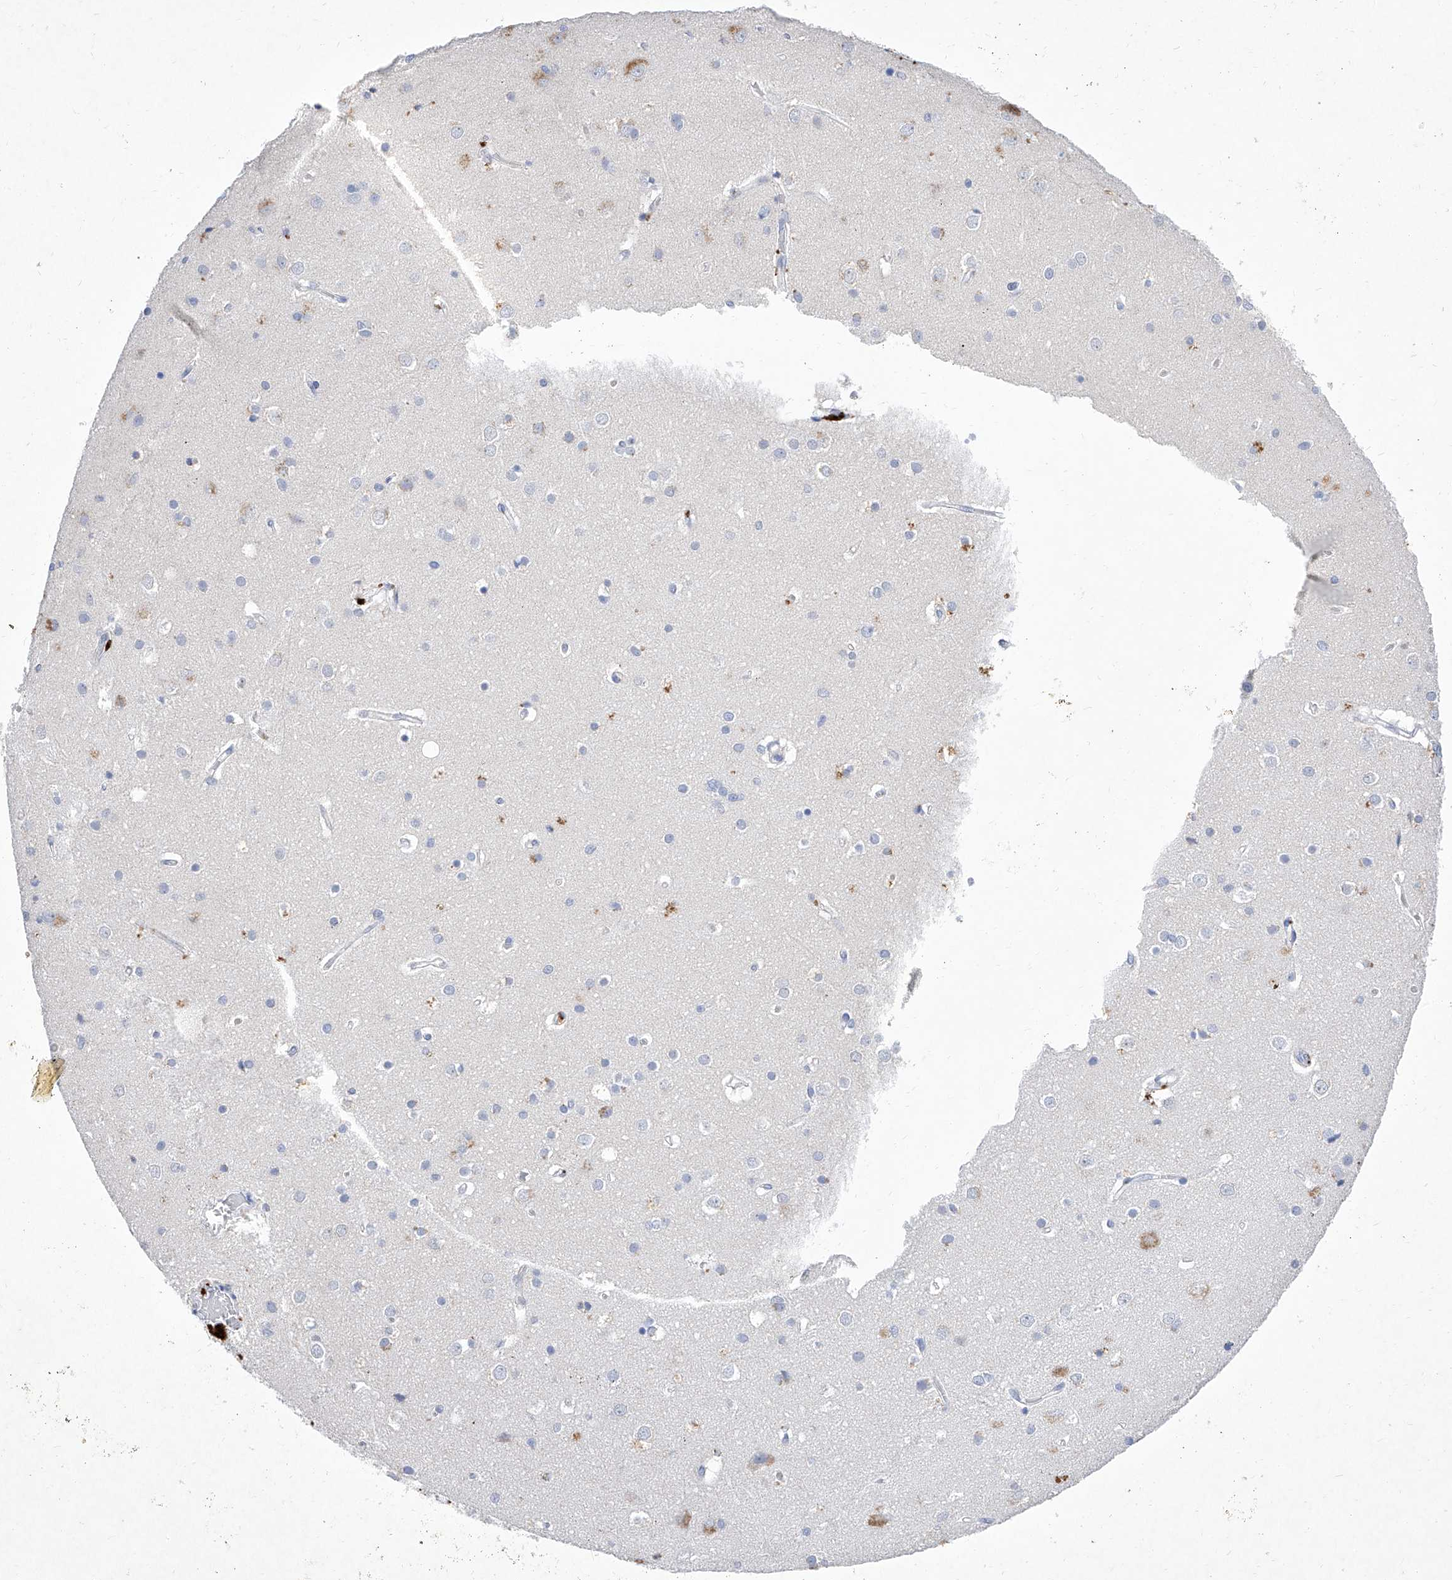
{"staining": {"intensity": "weak", "quantity": "25%-75%", "location": "cytoplasmic/membranous"}, "tissue": "cerebral cortex", "cell_type": "Endothelial cells", "image_type": "normal", "snomed": [{"axis": "morphology", "description": "Normal tissue, NOS"}, {"axis": "topography", "description": "Cerebral cortex"}], "caption": "A histopathology image of cerebral cortex stained for a protein displays weak cytoplasmic/membranous brown staining in endothelial cells.", "gene": "IFNL2", "patient": {"sex": "male", "age": 54}}